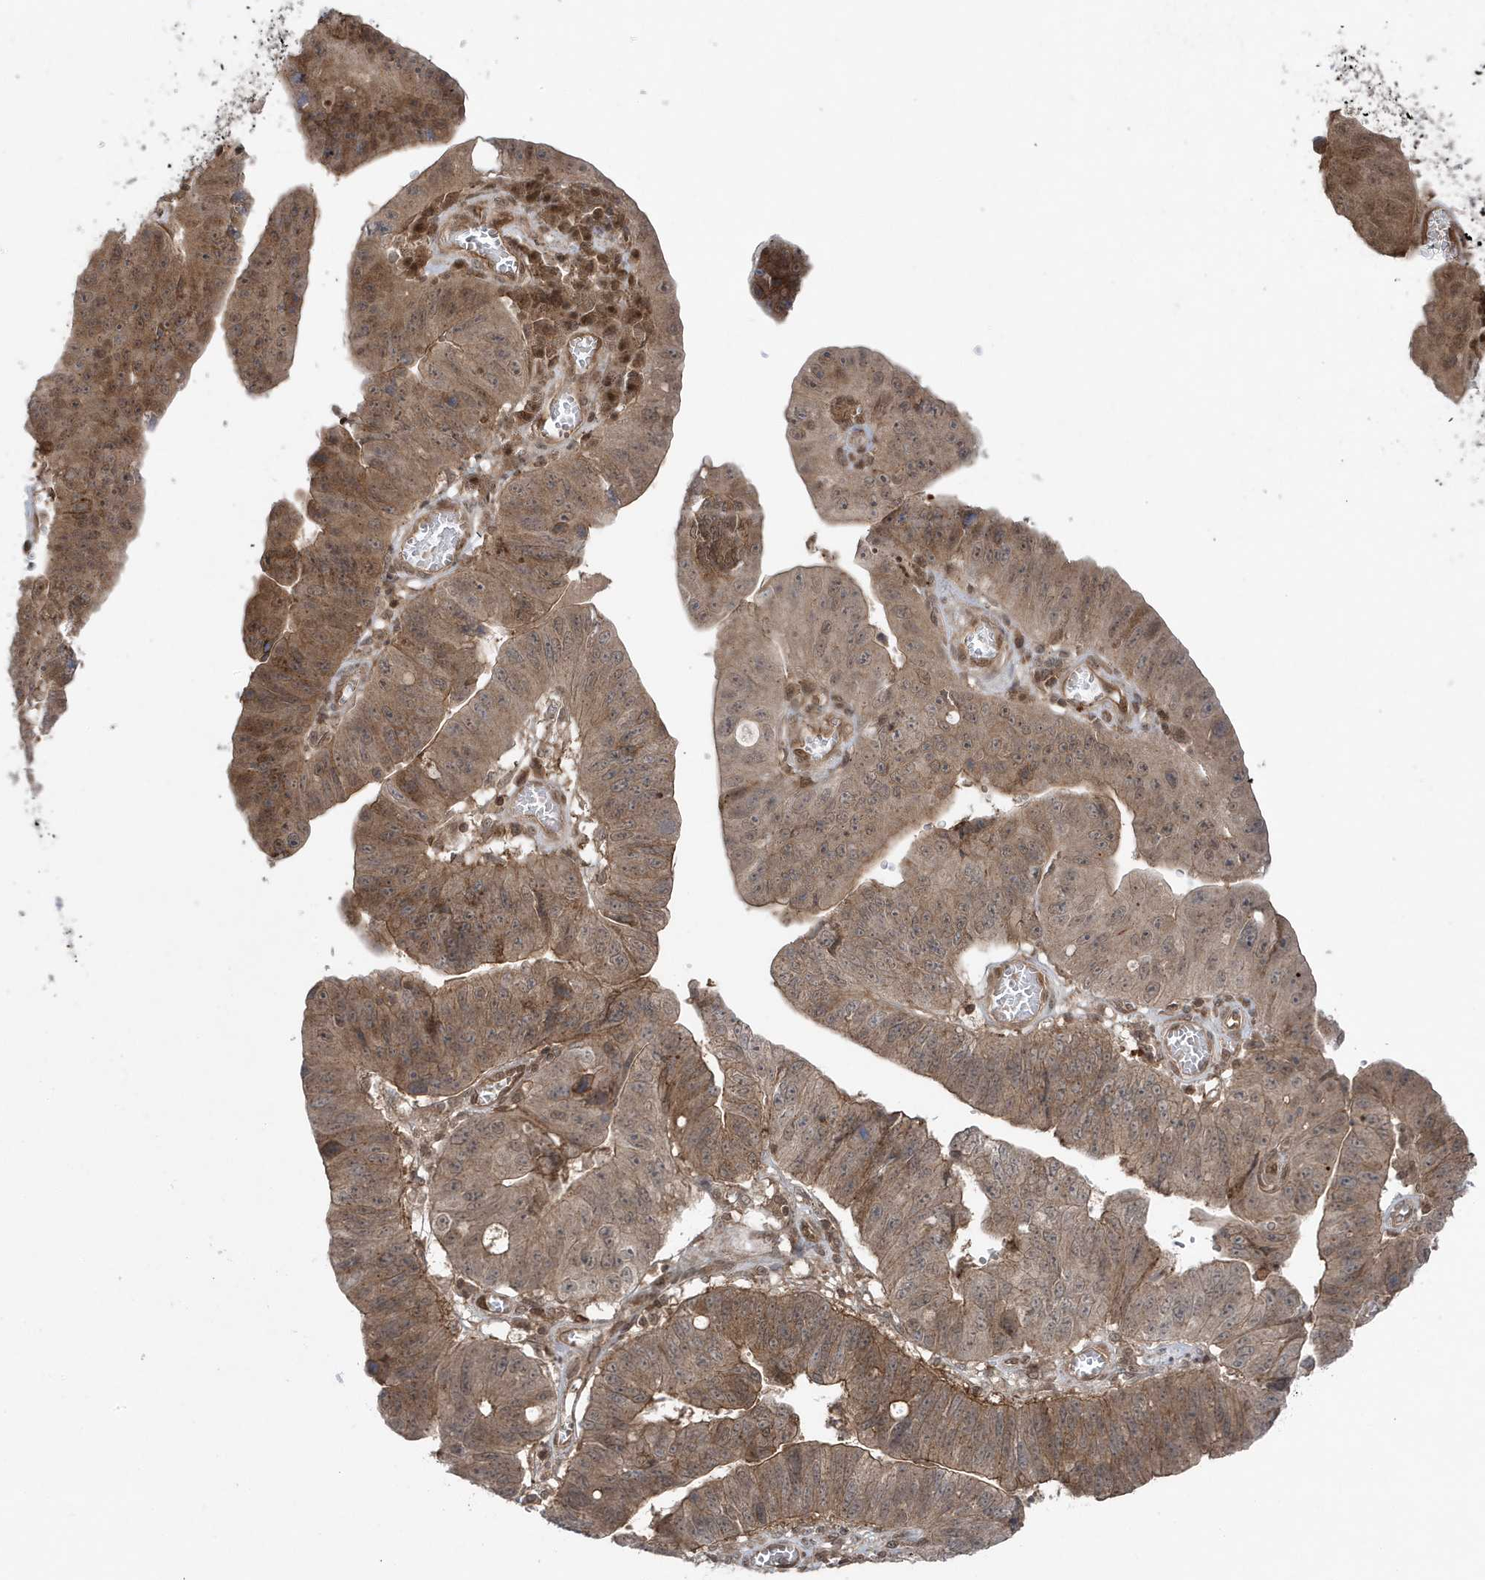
{"staining": {"intensity": "moderate", "quantity": ">75%", "location": "cytoplasmic/membranous"}, "tissue": "stomach cancer", "cell_type": "Tumor cells", "image_type": "cancer", "snomed": [{"axis": "morphology", "description": "Adenocarcinoma, NOS"}, {"axis": "topography", "description": "Stomach"}], "caption": "High-magnification brightfield microscopy of adenocarcinoma (stomach) stained with DAB (brown) and counterstained with hematoxylin (blue). tumor cells exhibit moderate cytoplasmic/membranous staining is identified in approximately>75% of cells. (DAB (3,3'-diaminobenzidine) = brown stain, brightfield microscopy at high magnification).", "gene": "MAPK1IP1L", "patient": {"sex": "male", "age": 59}}